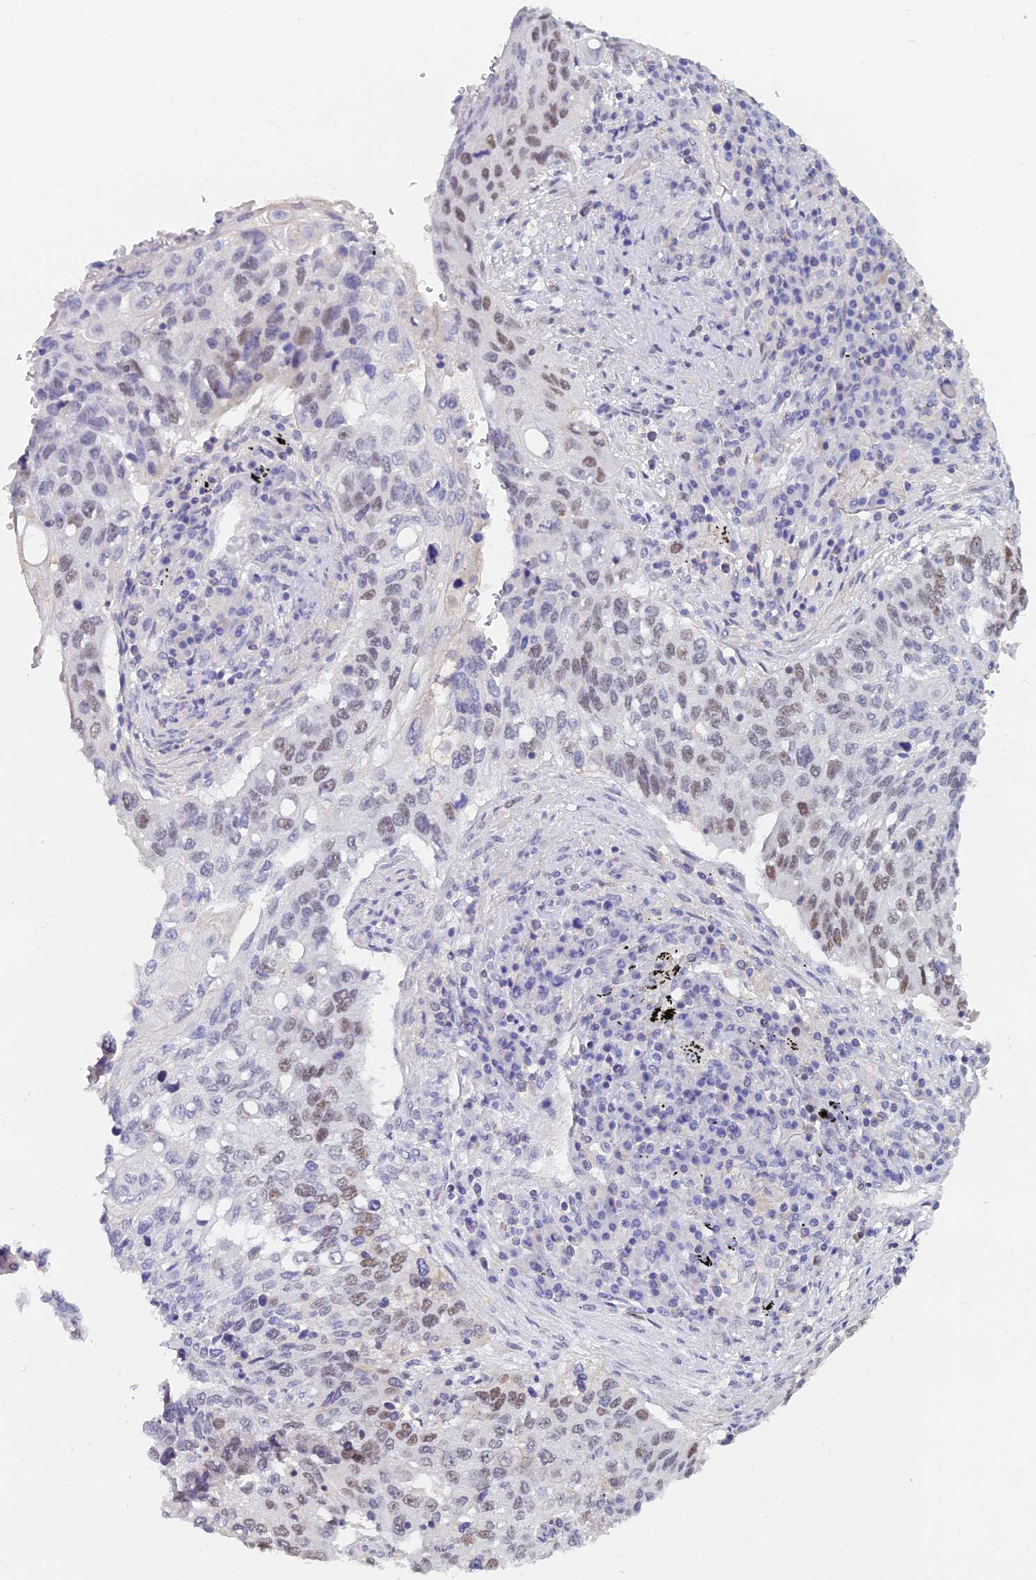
{"staining": {"intensity": "moderate", "quantity": "<25%", "location": "nuclear"}, "tissue": "lung cancer", "cell_type": "Tumor cells", "image_type": "cancer", "snomed": [{"axis": "morphology", "description": "Squamous cell carcinoma, NOS"}, {"axis": "topography", "description": "Lung"}], "caption": "Immunohistochemical staining of human lung cancer reveals low levels of moderate nuclear staining in about <25% of tumor cells.", "gene": "MCM2", "patient": {"sex": "female", "age": 63}}